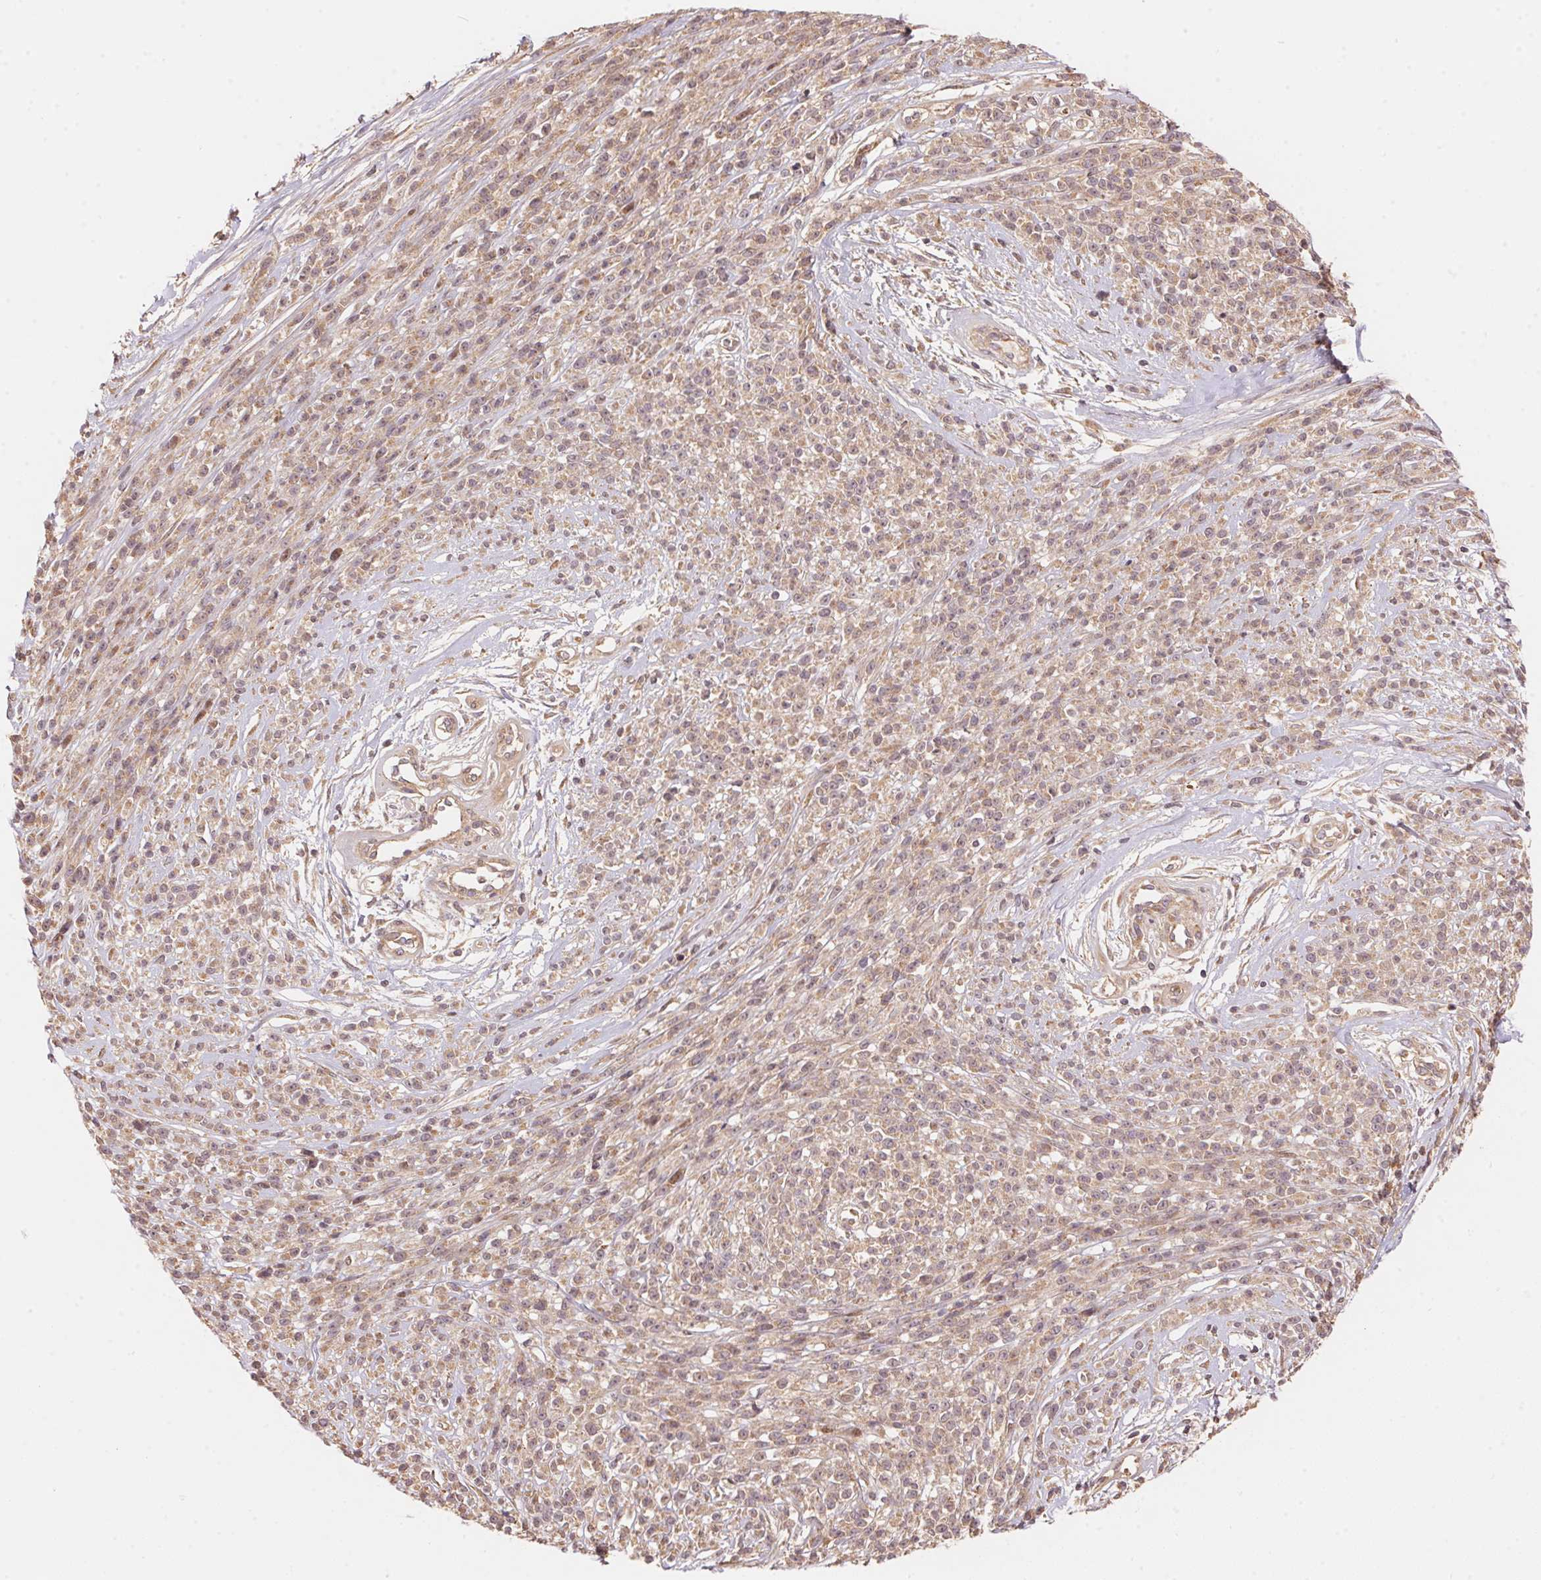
{"staining": {"intensity": "weak", "quantity": ">75%", "location": "cytoplasmic/membranous"}, "tissue": "melanoma", "cell_type": "Tumor cells", "image_type": "cancer", "snomed": [{"axis": "morphology", "description": "Malignant melanoma, NOS"}, {"axis": "topography", "description": "Skin"}, {"axis": "topography", "description": "Skin of trunk"}], "caption": "Protein expression analysis of human malignant melanoma reveals weak cytoplasmic/membranous staining in about >75% of tumor cells.", "gene": "TNIP2", "patient": {"sex": "male", "age": 74}}